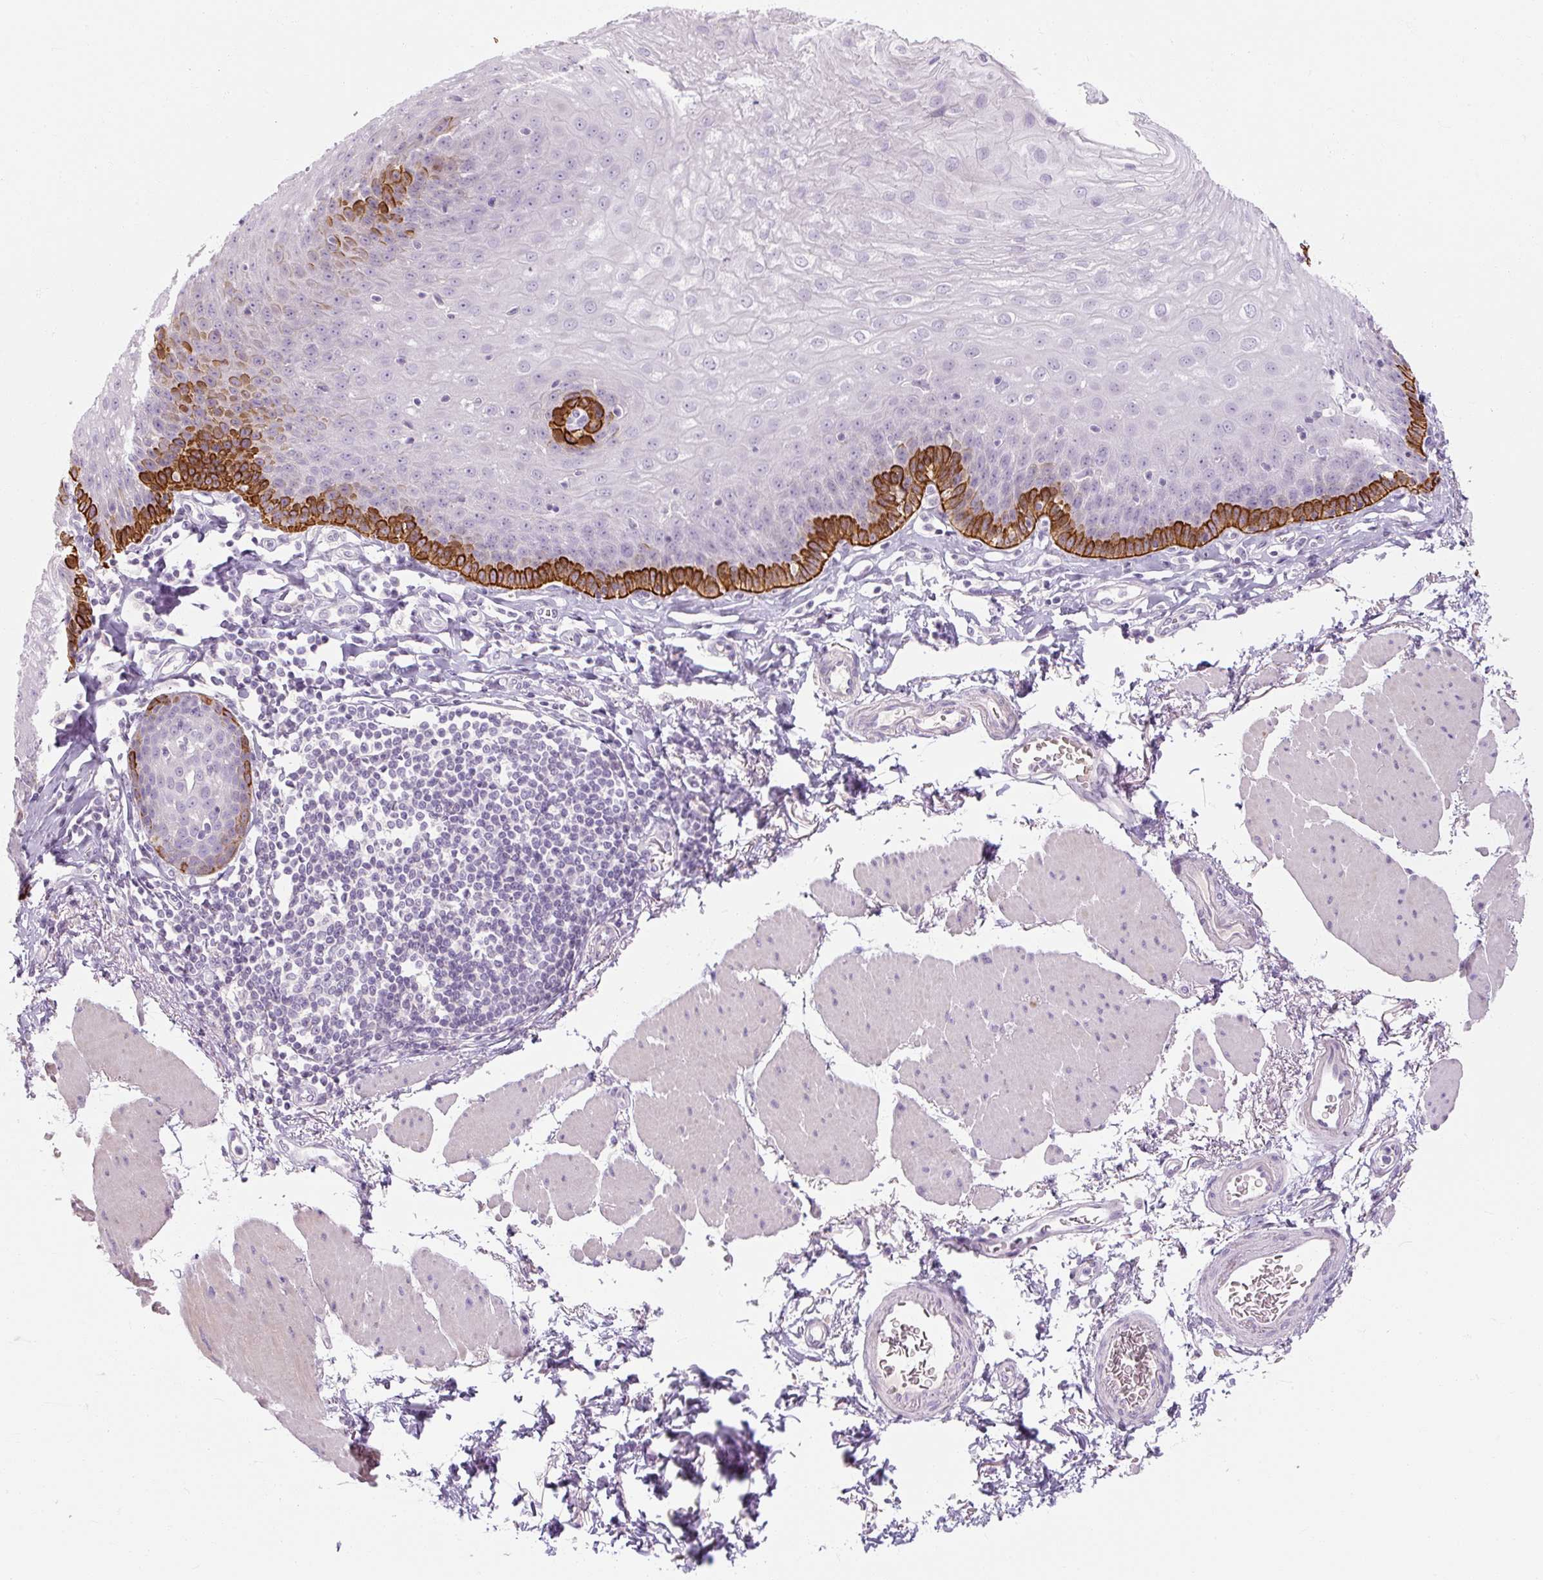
{"staining": {"intensity": "strong", "quantity": "<25%", "location": "cytoplasmic/membranous"}, "tissue": "esophagus", "cell_type": "Squamous epithelial cells", "image_type": "normal", "snomed": [{"axis": "morphology", "description": "Normal tissue, NOS"}, {"axis": "topography", "description": "Esophagus"}], "caption": "High-magnification brightfield microscopy of normal esophagus stained with DAB (brown) and counterstained with hematoxylin (blue). squamous epithelial cells exhibit strong cytoplasmic/membranous positivity is present in about<25% of cells.", "gene": "NFE2L3", "patient": {"sex": "female", "age": 81}}